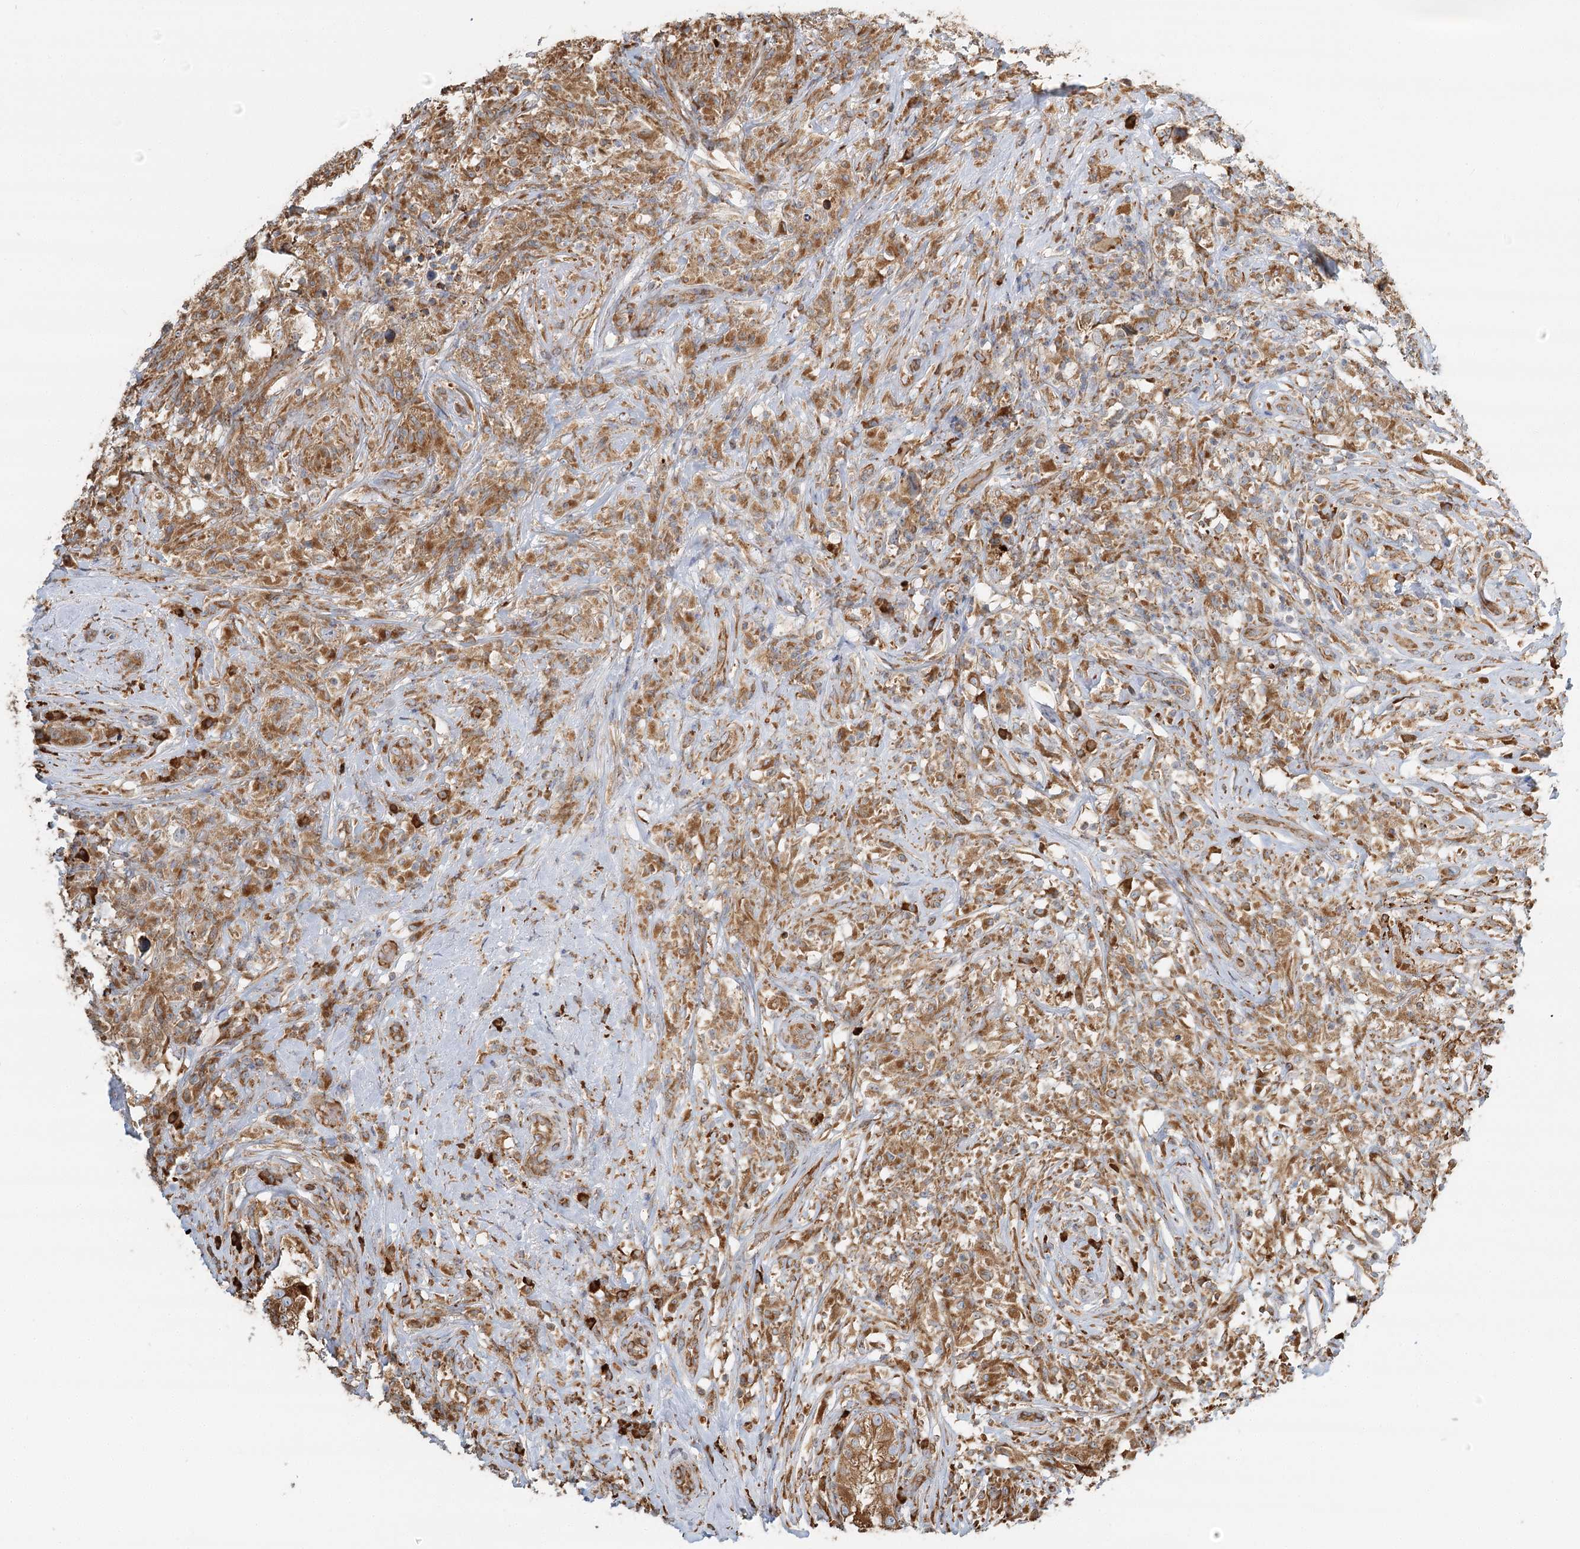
{"staining": {"intensity": "weak", "quantity": ">75%", "location": "cytoplasmic/membranous"}, "tissue": "testis cancer", "cell_type": "Tumor cells", "image_type": "cancer", "snomed": [{"axis": "morphology", "description": "Seminoma, NOS"}, {"axis": "topography", "description": "Testis"}], "caption": "Weak cytoplasmic/membranous protein expression is appreciated in approximately >75% of tumor cells in testis seminoma.", "gene": "TAS1R1", "patient": {"sex": "male", "age": 49}}